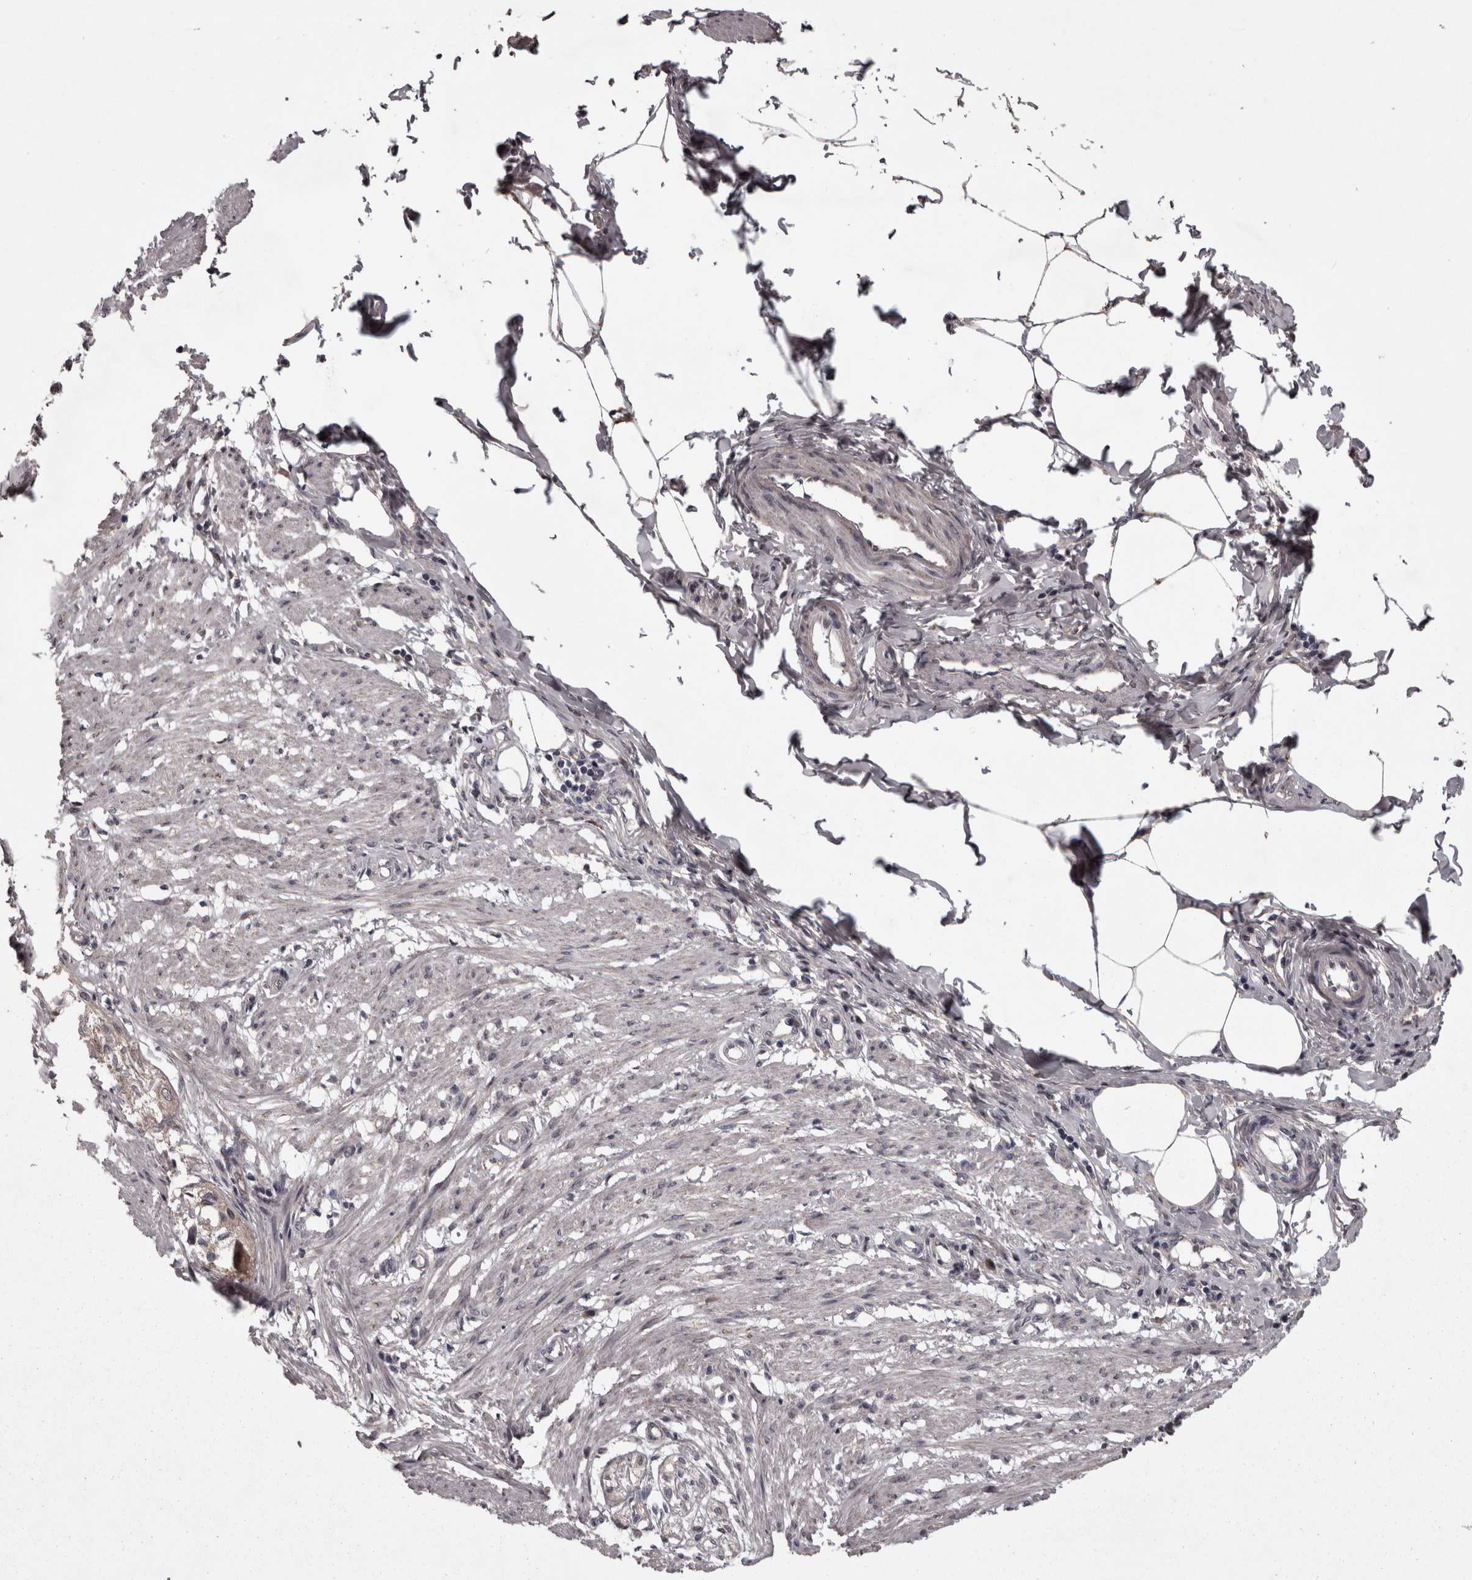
{"staining": {"intensity": "negative", "quantity": "none", "location": "none"}, "tissue": "smooth muscle", "cell_type": "Smooth muscle cells", "image_type": "normal", "snomed": [{"axis": "morphology", "description": "Normal tissue, NOS"}, {"axis": "morphology", "description": "Adenocarcinoma, NOS"}, {"axis": "topography", "description": "Smooth muscle"}, {"axis": "topography", "description": "Colon"}], "caption": "Histopathology image shows no protein staining in smooth muscle cells of unremarkable smooth muscle.", "gene": "PCDH17", "patient": {"sex": "male", "age": 14}}